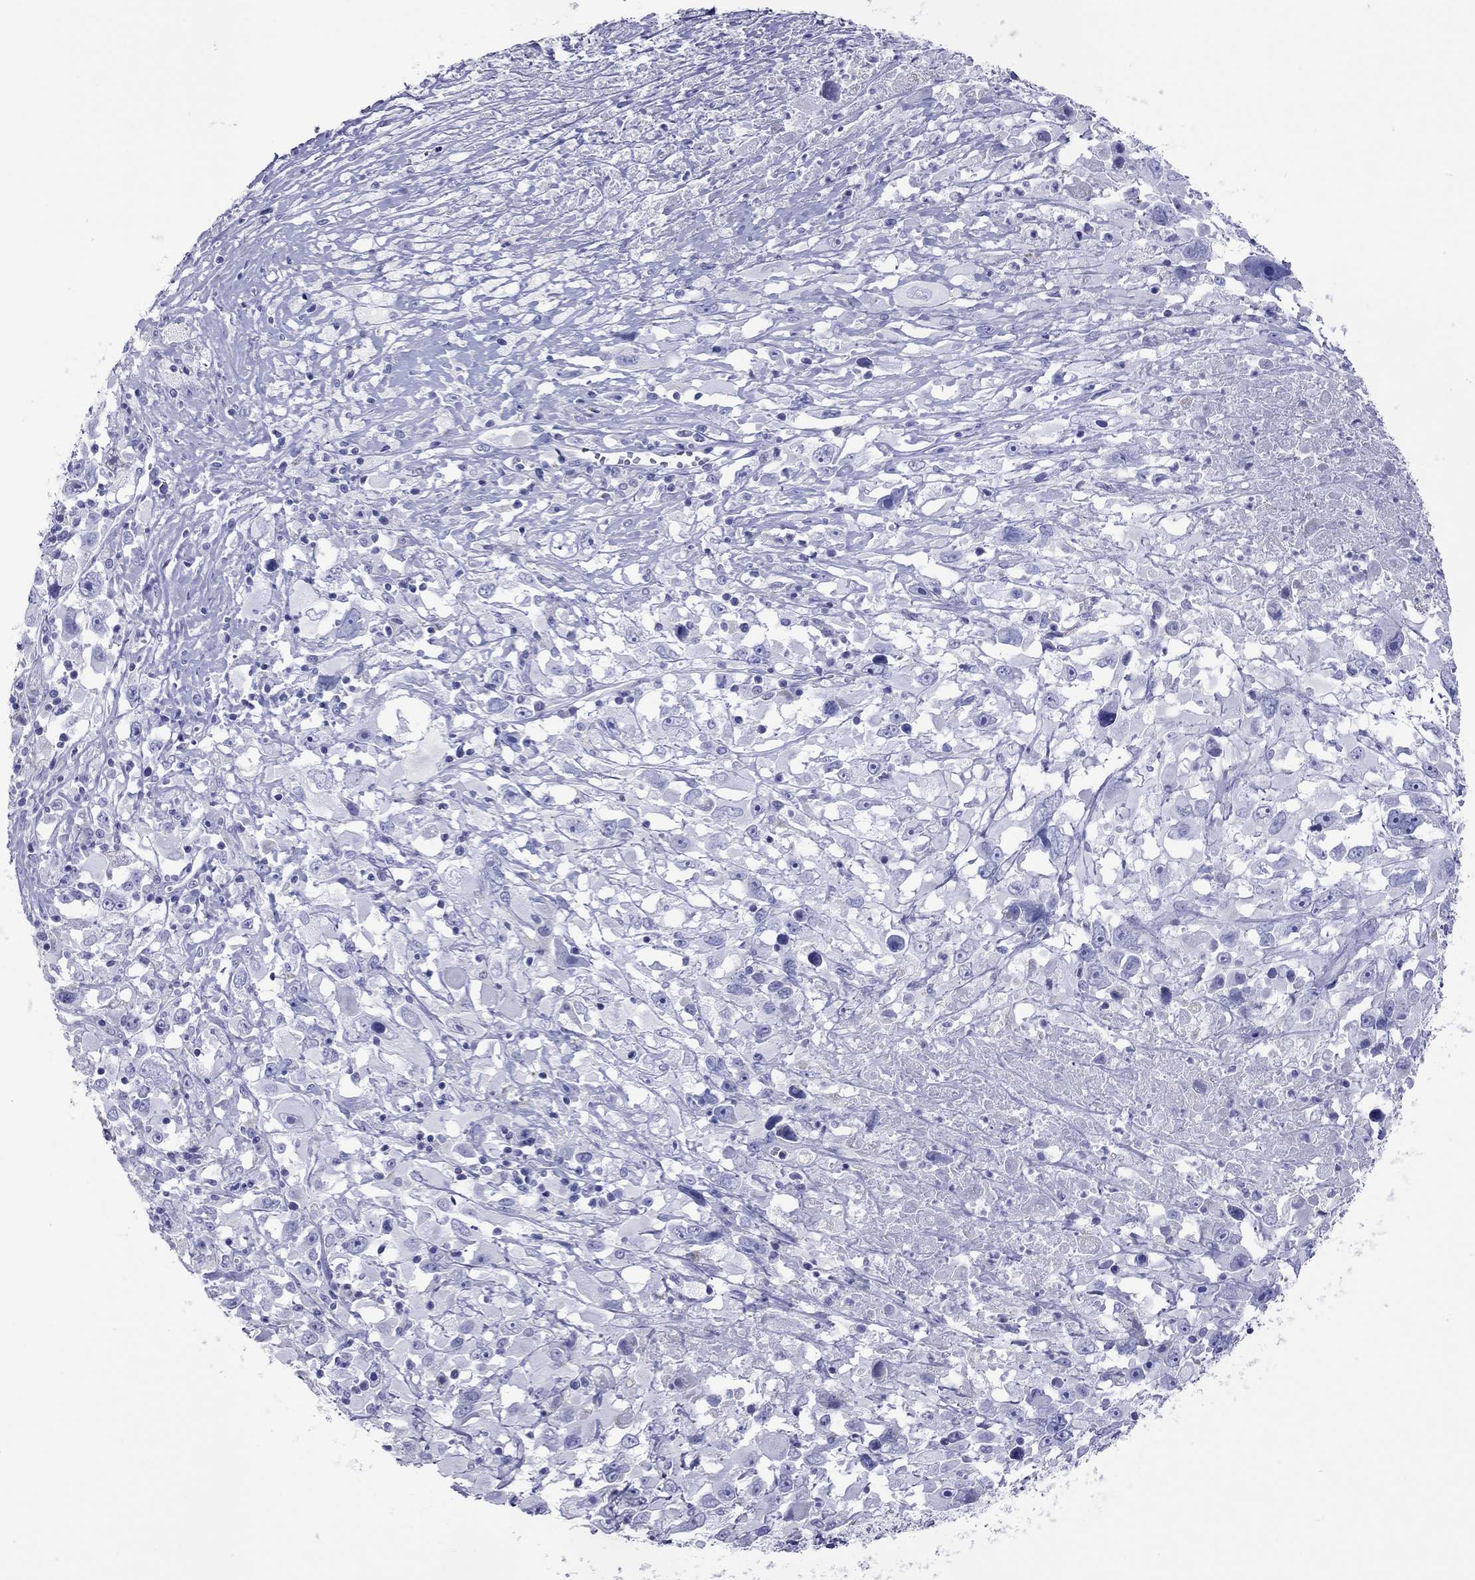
{"staining": {"intensity": "negative", "quantity": "none", "location": "none"}, "tissue": "melanoma", "cell_type": "Tumor cells", "image_type": "cancer", "snomed": [{"axis": "morphology", "description": "Malignant melanoma, Metastatic site"}, {"axis": "topography", "description": "Soft tissue"}], "caption": "IHC histopathology image of neoplastic tissue: human melanoma stained with DAB reveals no significant protein positivity in tumor cells.", "gene": "VSIG10", "patient": {"sex": "male", "age": 50}}